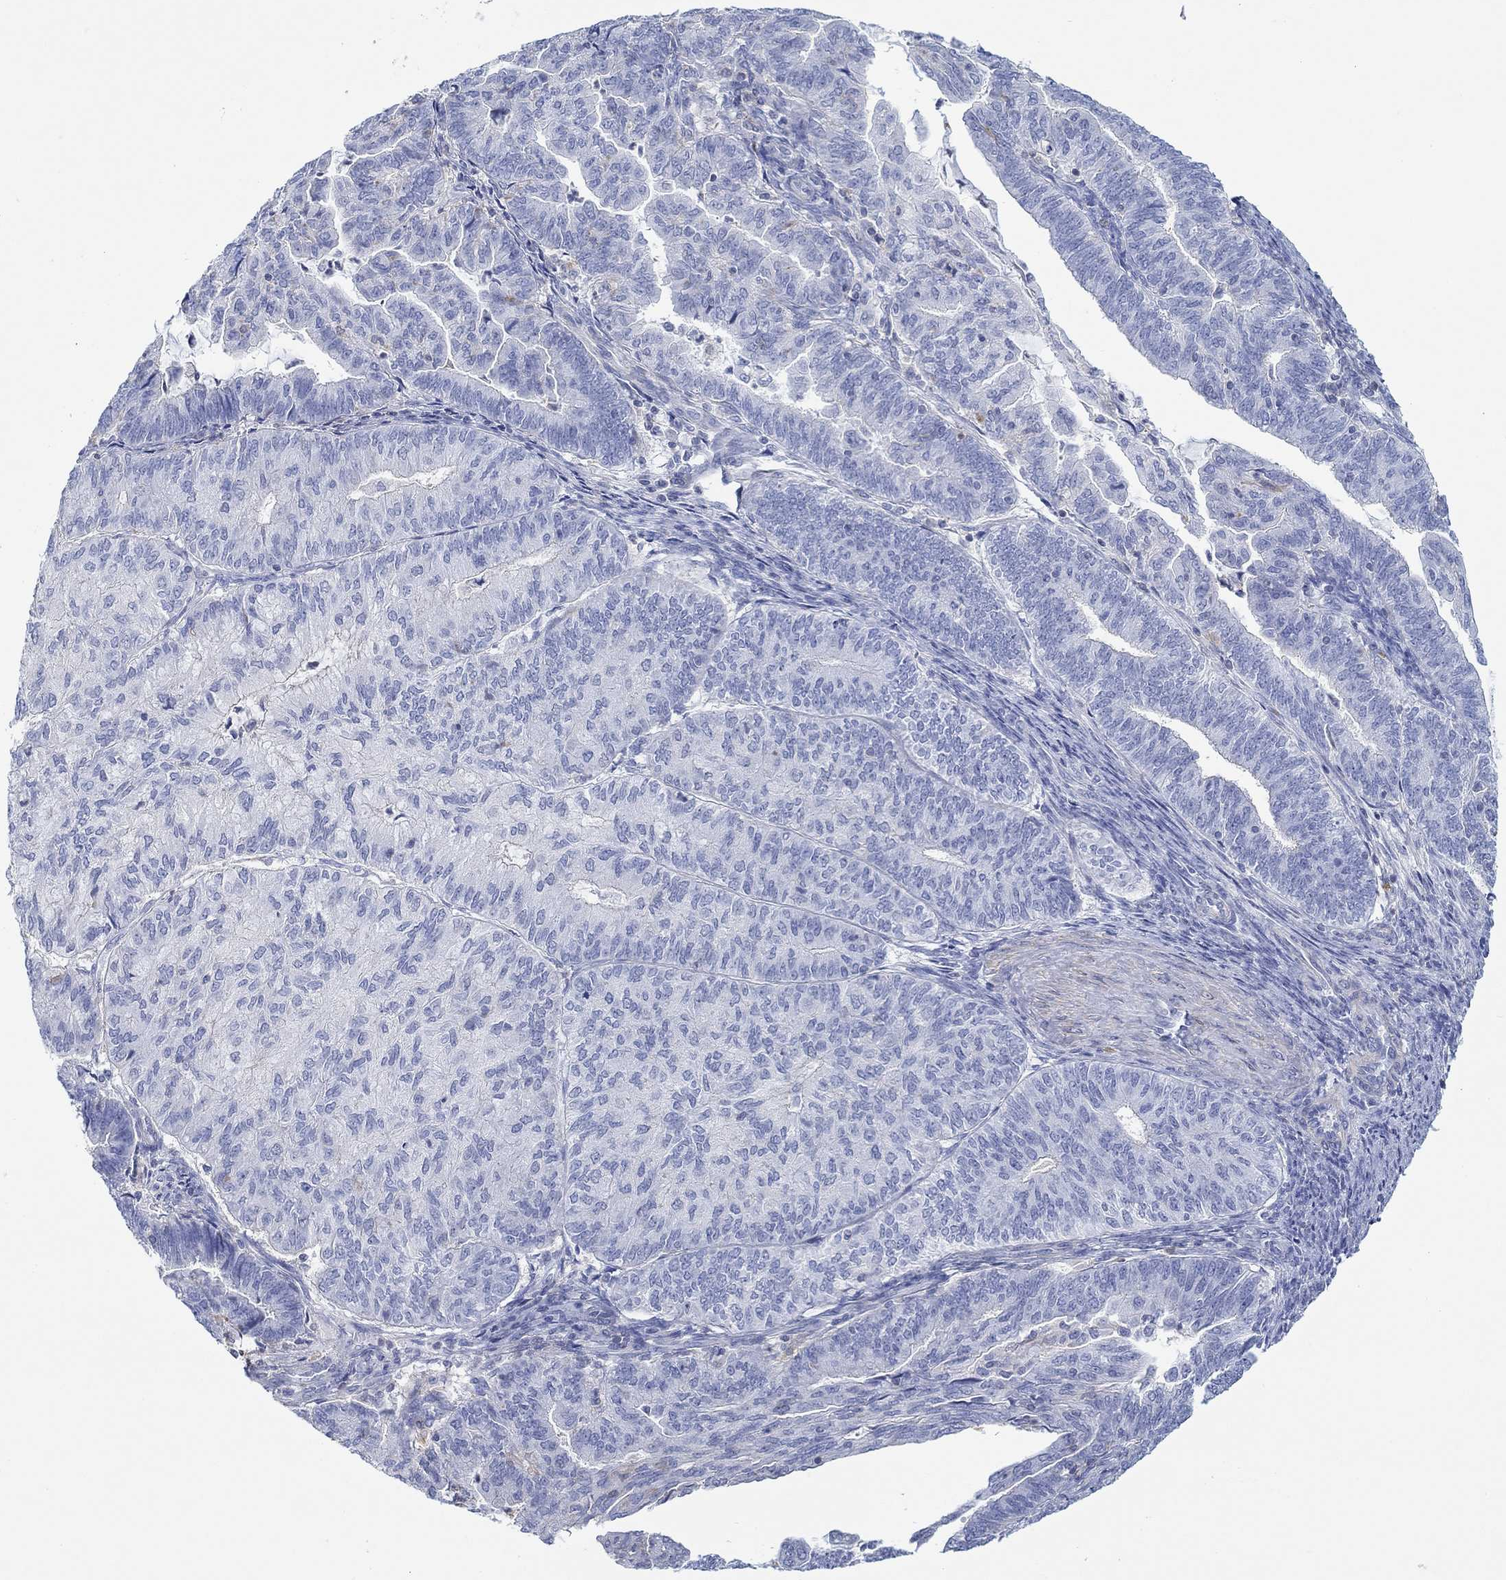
{"staining": {"intensity": "negative", "quantity": "none", "location": "none"}, "tissue": "endometrial cancer", "cell_type": "Tumor cells", "image_type": "cancer", "snomed": [{"axis": "morphology", "description": "Adenocarcinoma, NOS"}, {"axis": "topography", "description": "Endometrium"}], "caption": "Immunohistochemical staining of human endometrial cancer displays no significant positivity in tumor cells.", "gene": "PPIL6", "patient": {"sex": "female", "age": 82}}